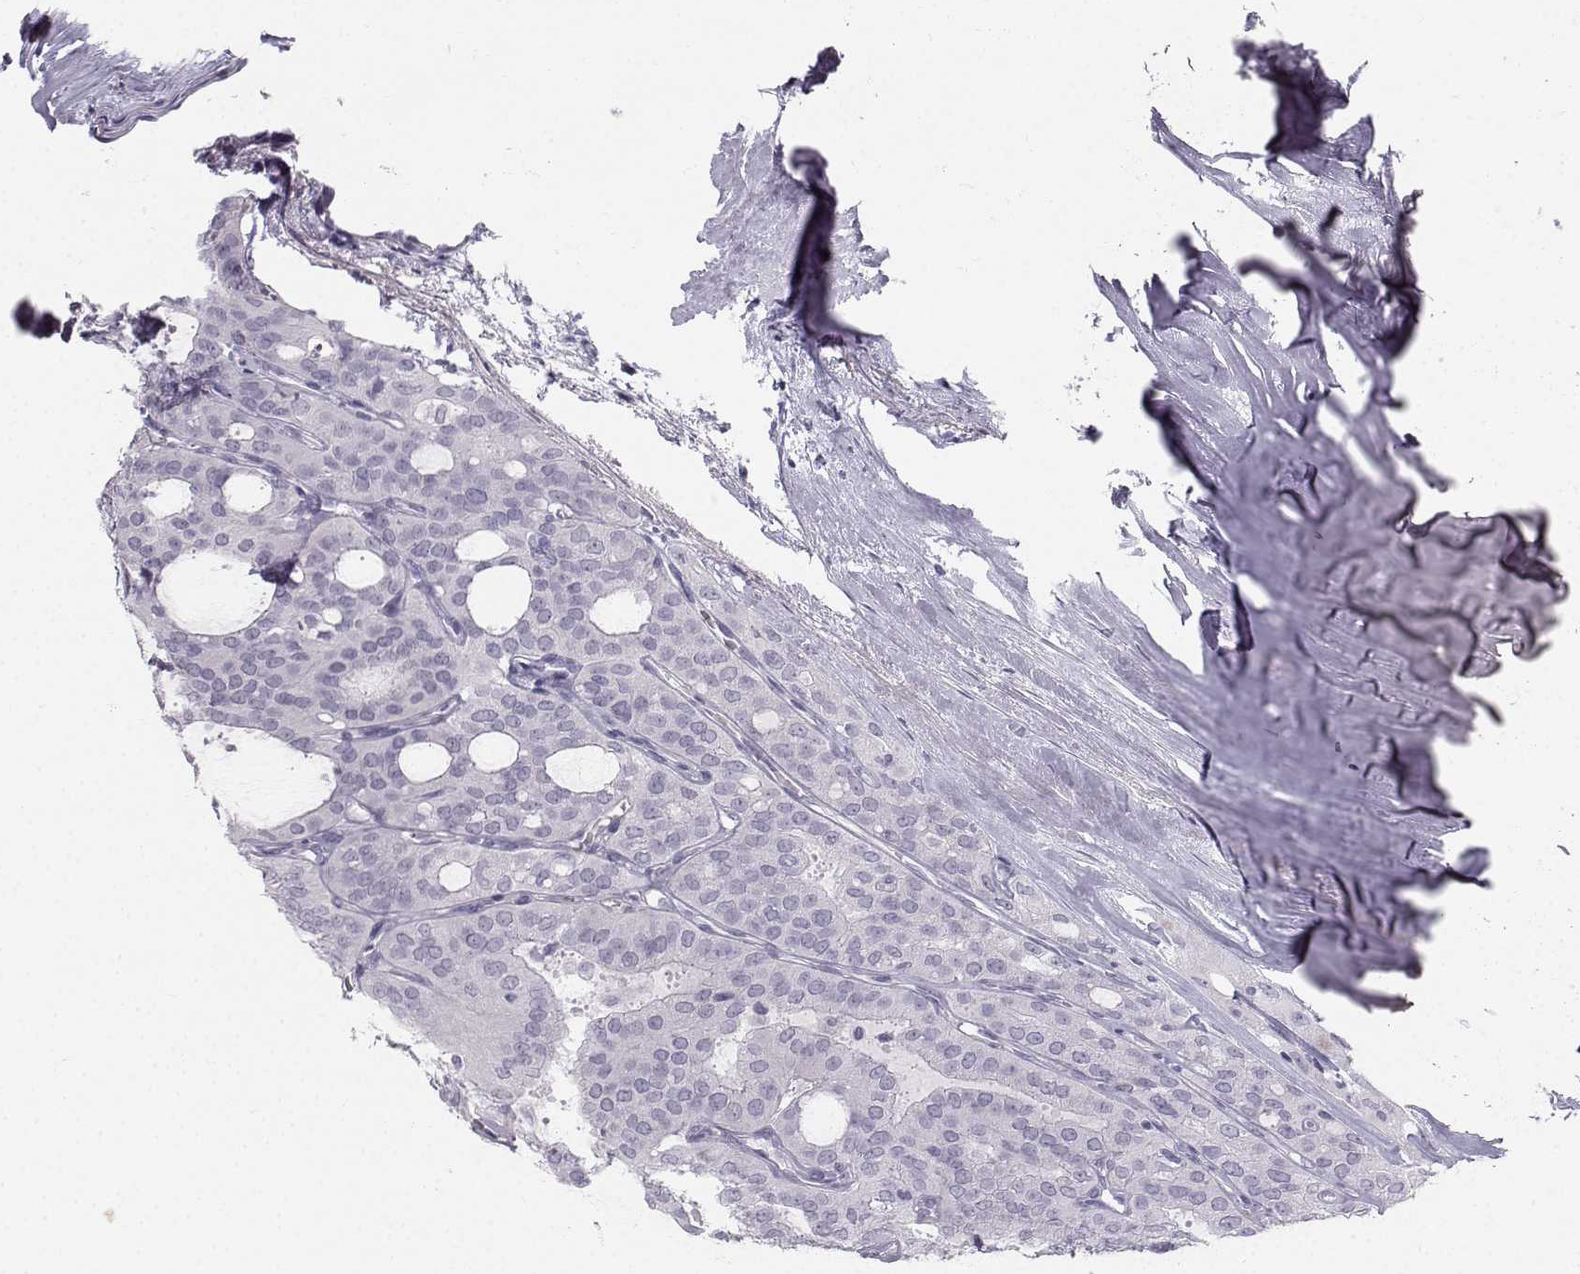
{"staining": {"intensity": "negative", "quantity": "none", "location": "none"}, "tissue": "thyroid cancer", "cell_type": "Tumor cells", "image_type": "cancer", "snomed": [{"axis": "morphology", "description": "Follicular adenoma carcinoma, NOS"}, {"axis": "topography", "description": "Thyroid gland"}], "caption": "DAB immunohistochemical staining of thyroid cancer (follicular adenoma carcinoma) reveals no significant positivity in tumor cells. The staining is performed using DAB (3,3'-diaminobenzidine) brown chromogen with nuclei counter-stained in using hematoxylin.", "gene": "CASR", "patient": {"sex": "male", "age": 75}}